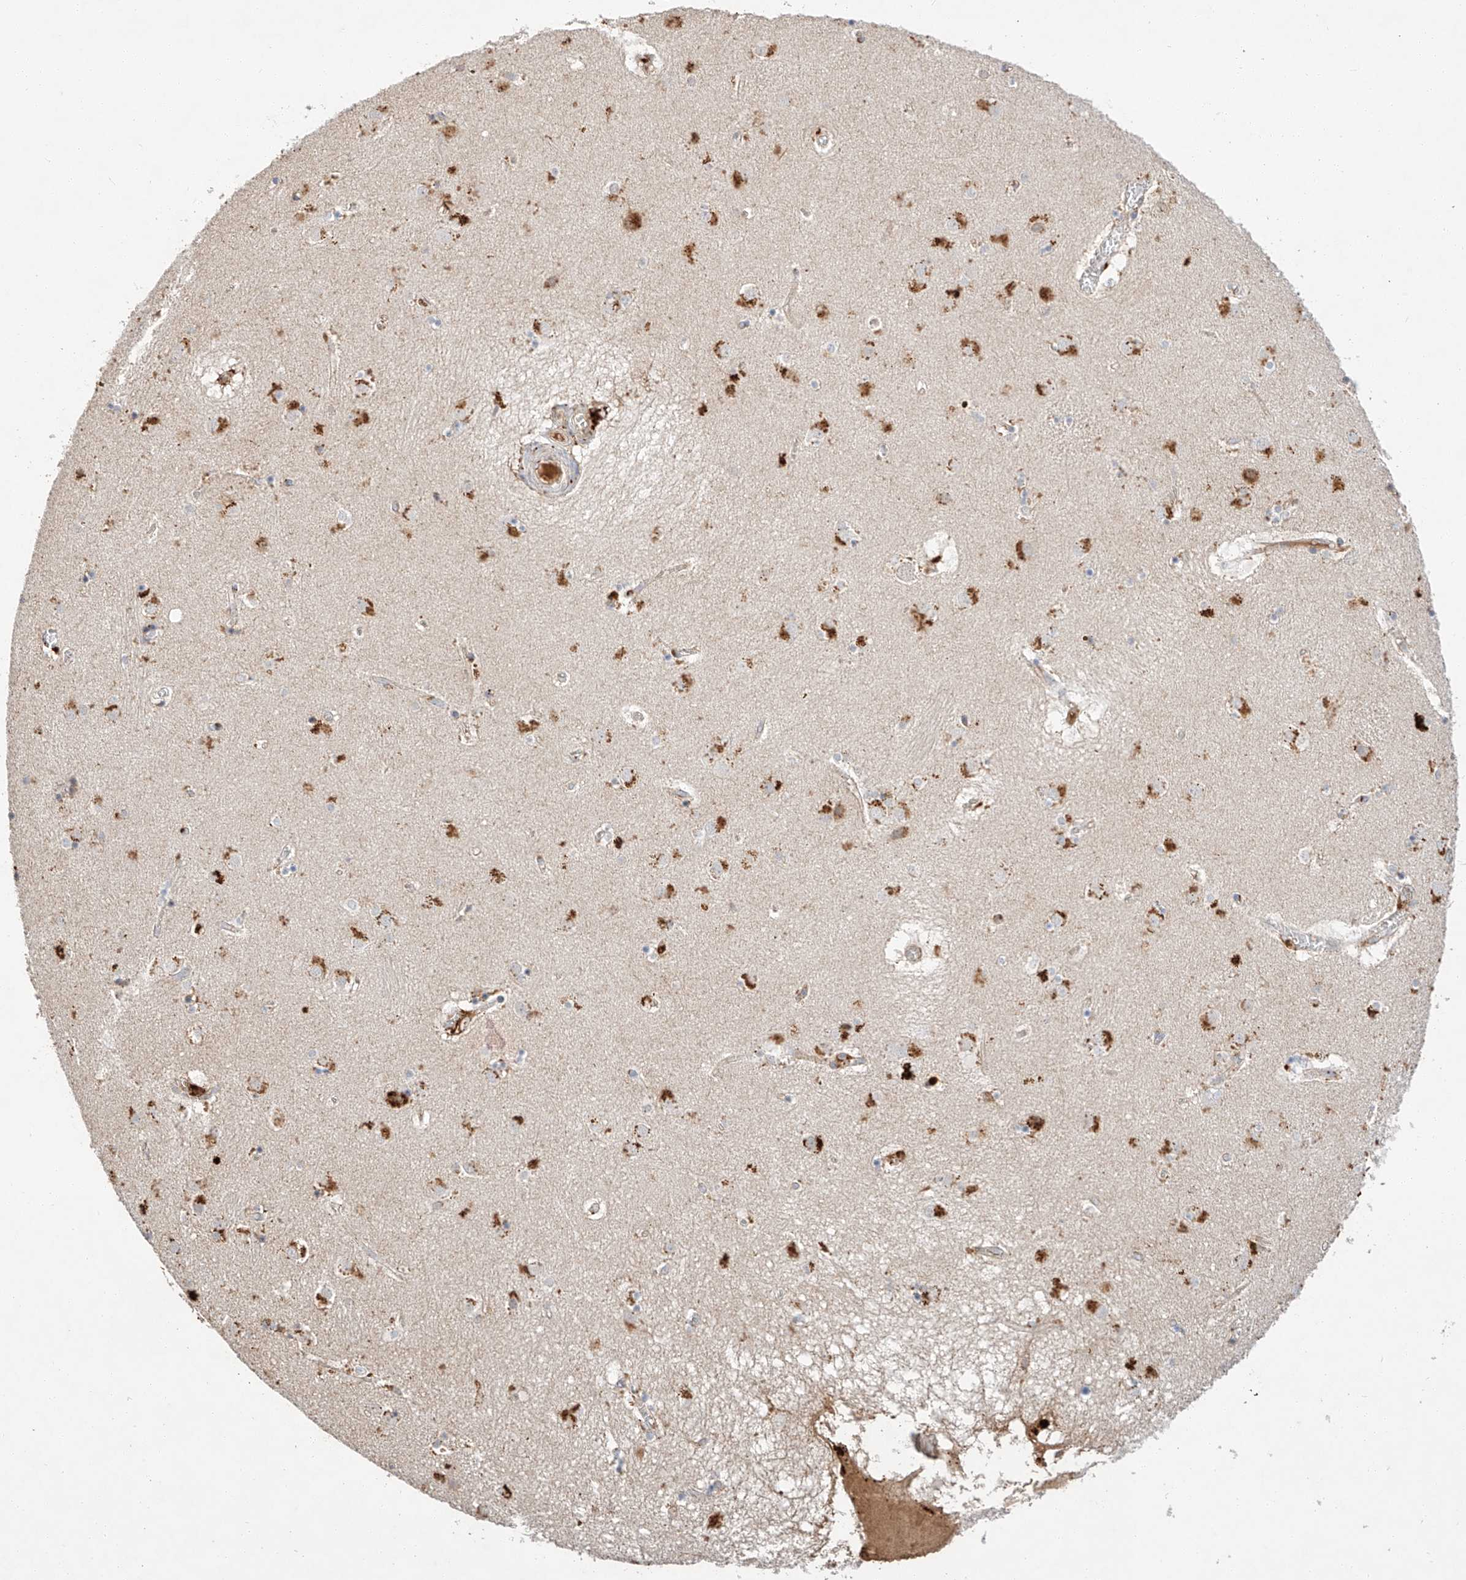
{"staining": {"intensity": "negative", "quantity": "none", "location": "none"}, "tissue": "caudate", "cell_type": "Glial cells", "image_type": "normal", "snomed": [{"axis": "morphology", "description": "Normal tissue, NOS"}, {"axis": "topography", "description": "Lateral ventricle wall"}], "caption": "Image shows no significant protein staining in glial cells of benign caudate.", "gene": "SUSD6", "patient": {"sex": "male", "age": 70}}